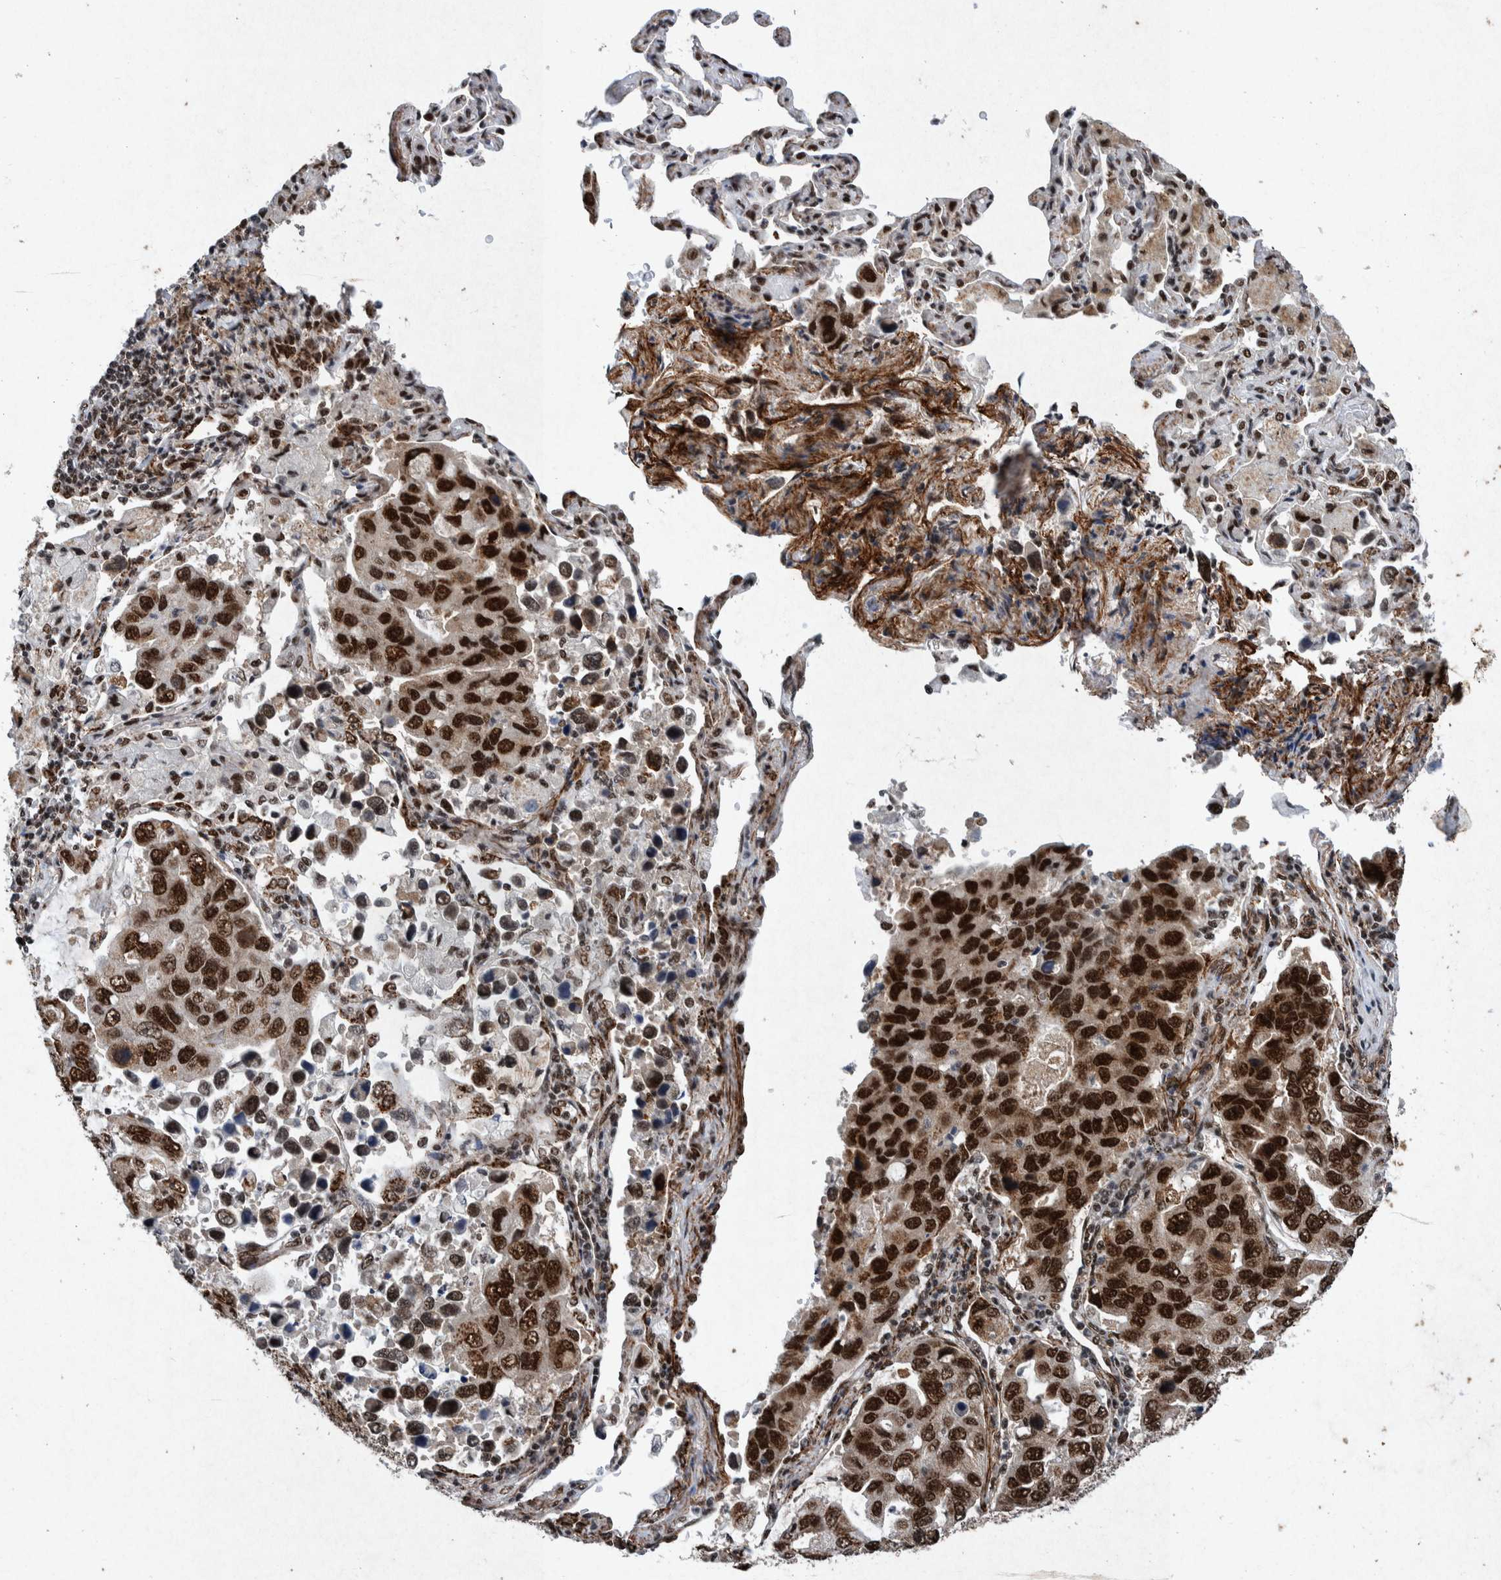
{"staining": {"intensity": "strong", "quantity": ">75%", "location": "nuclear"}, "tissue": "lung cancer", "cell_type": "Tumor cells", "image_type": "cancer", "snomed": [{"axis": "morphology", "description": "Adenocarcinoma, NOS"}, {"axis": "topography", "description": "Lung"}], "caption": "Tumor cells demonstrate high levels of strong nuclear positivity in about >75% of cells in adenocarcinoma (lung). The protein of interest is shown in brown color, while the nuclei are stained blue.", "gene": "TAF10", "patient": {"sex": "male", "age": 64}}